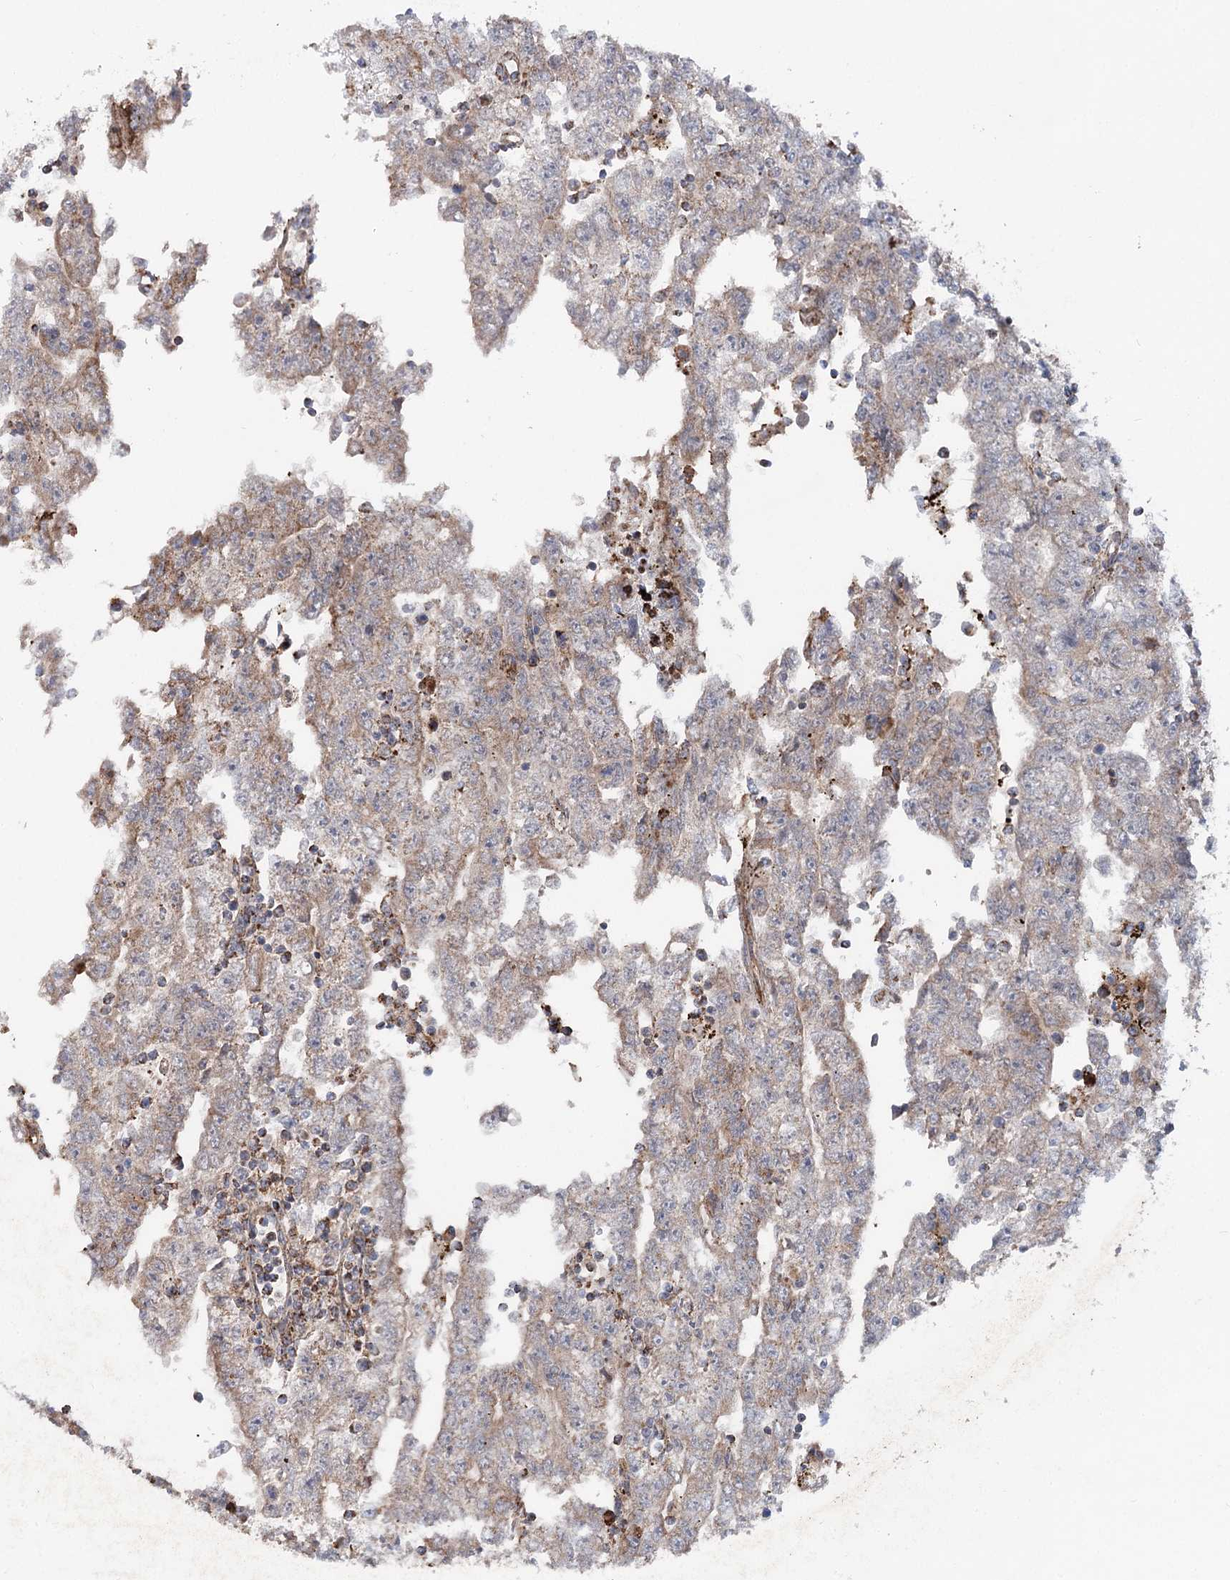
{"staining": {"intensity": "negative", "quantity": "none", "location": "none"}, "tissue": "testis cancer", "cell_type": "Tumor cells", "image_type": "cancer", "snomed": [{"axis": "morphology", "description": "Carcinoma, Embryonal, NOS"}, {"axis": "topography", "description": "Testis"}], "caption": "This is an immunohistochemistry (IHC) image of human testis cancer (embryonal carcinoma). There is no expression in tumor cells.", "gene": "MSANTD2", "patient": {"sex": "male", "age": 25}}